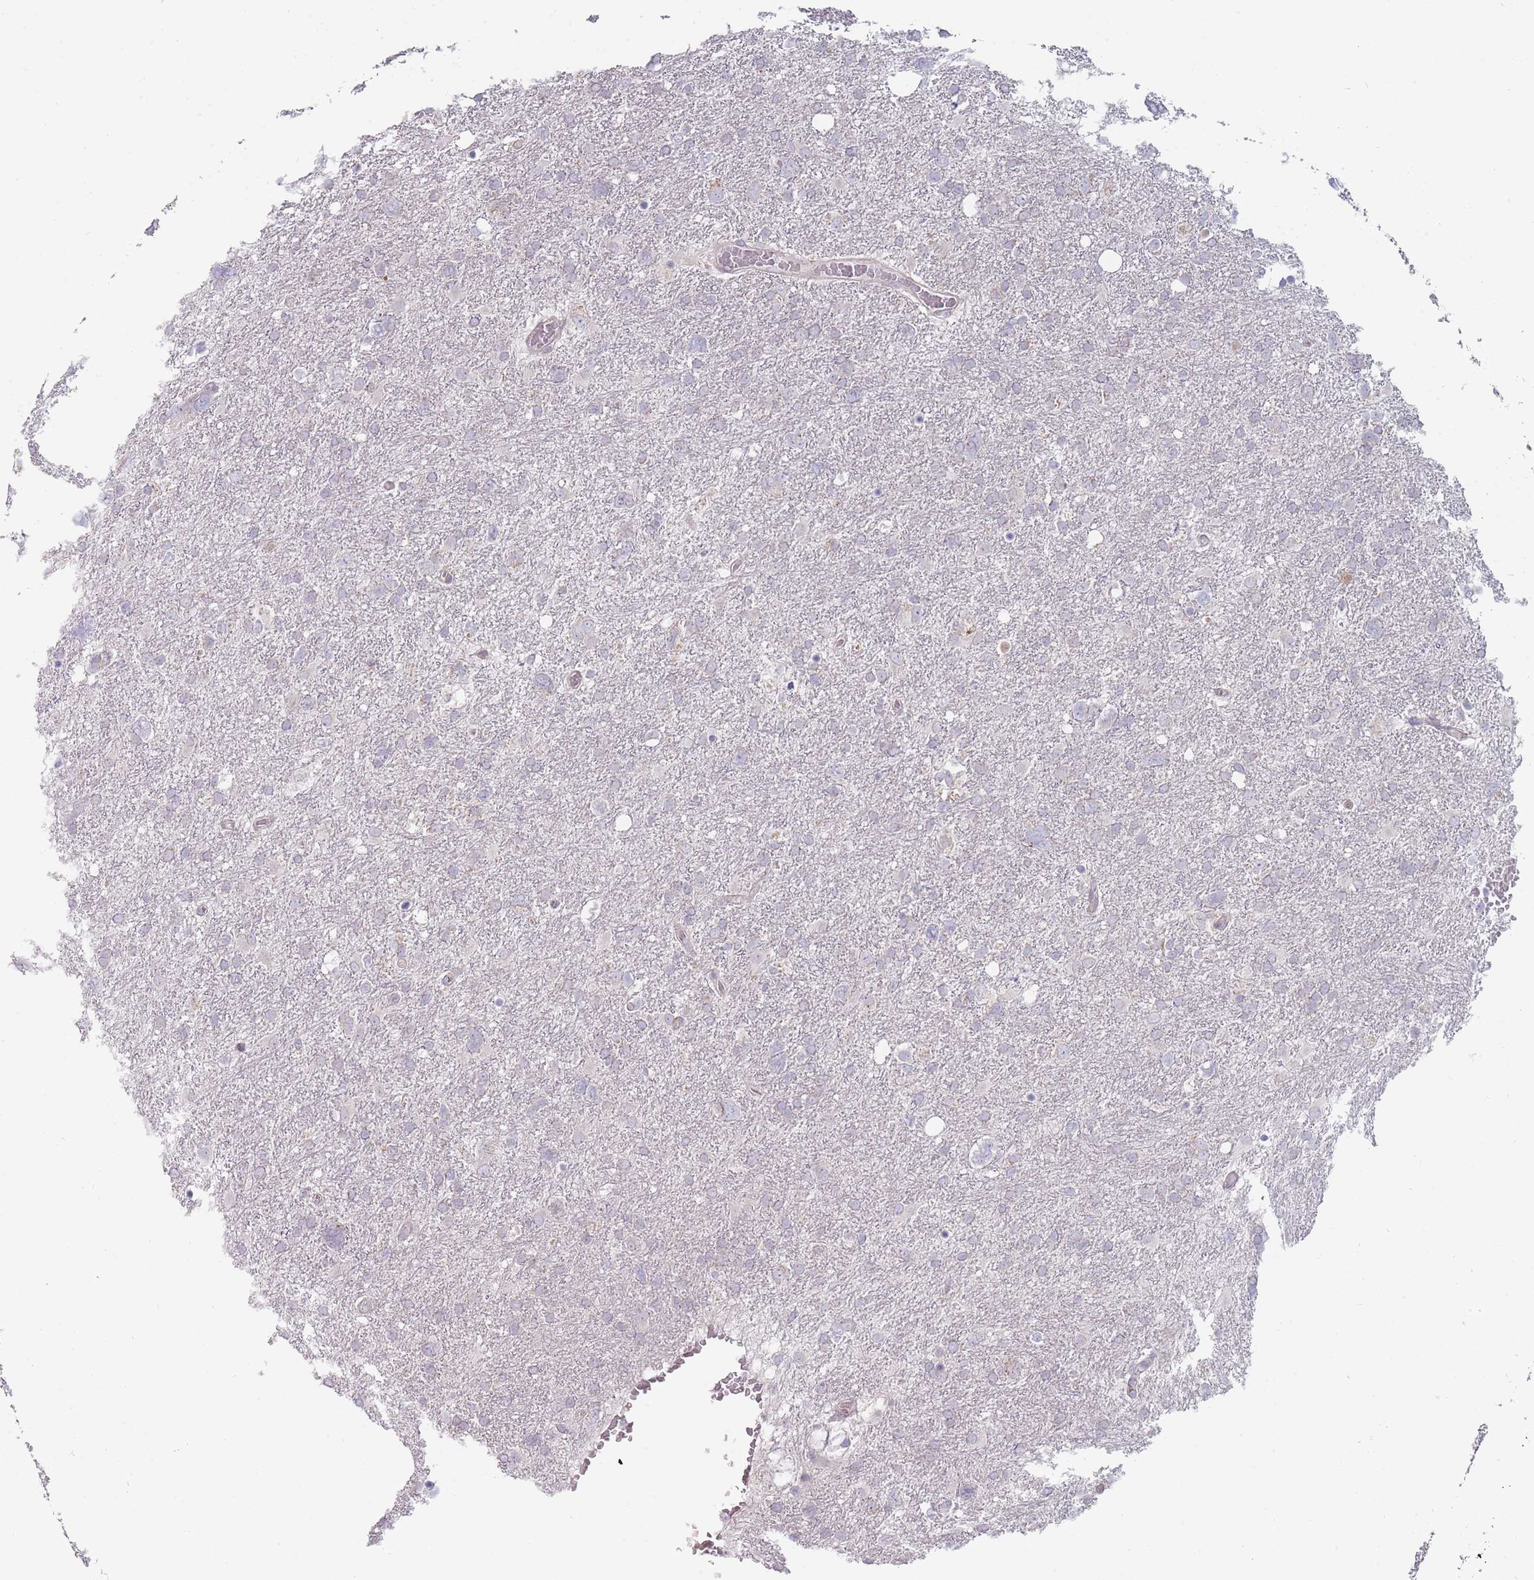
{"staining": {"intensity": "negative", "quantity": "none", "location": "none"}, "tissue": "glioma", "cell_type": "Tumor cells", "image_type": "cancer", "snomed": [{"axis": "morphology", "description": "Glioma, malignant, High grade"}, {"axis": "topography", "description": "Brain"}], "caption": "This is a photomicrograph of IHC staining of glioma, which shows no staining in tumor cells.", "gene": "PCDH12", "patient": {"sex": "male", "age": 61}}